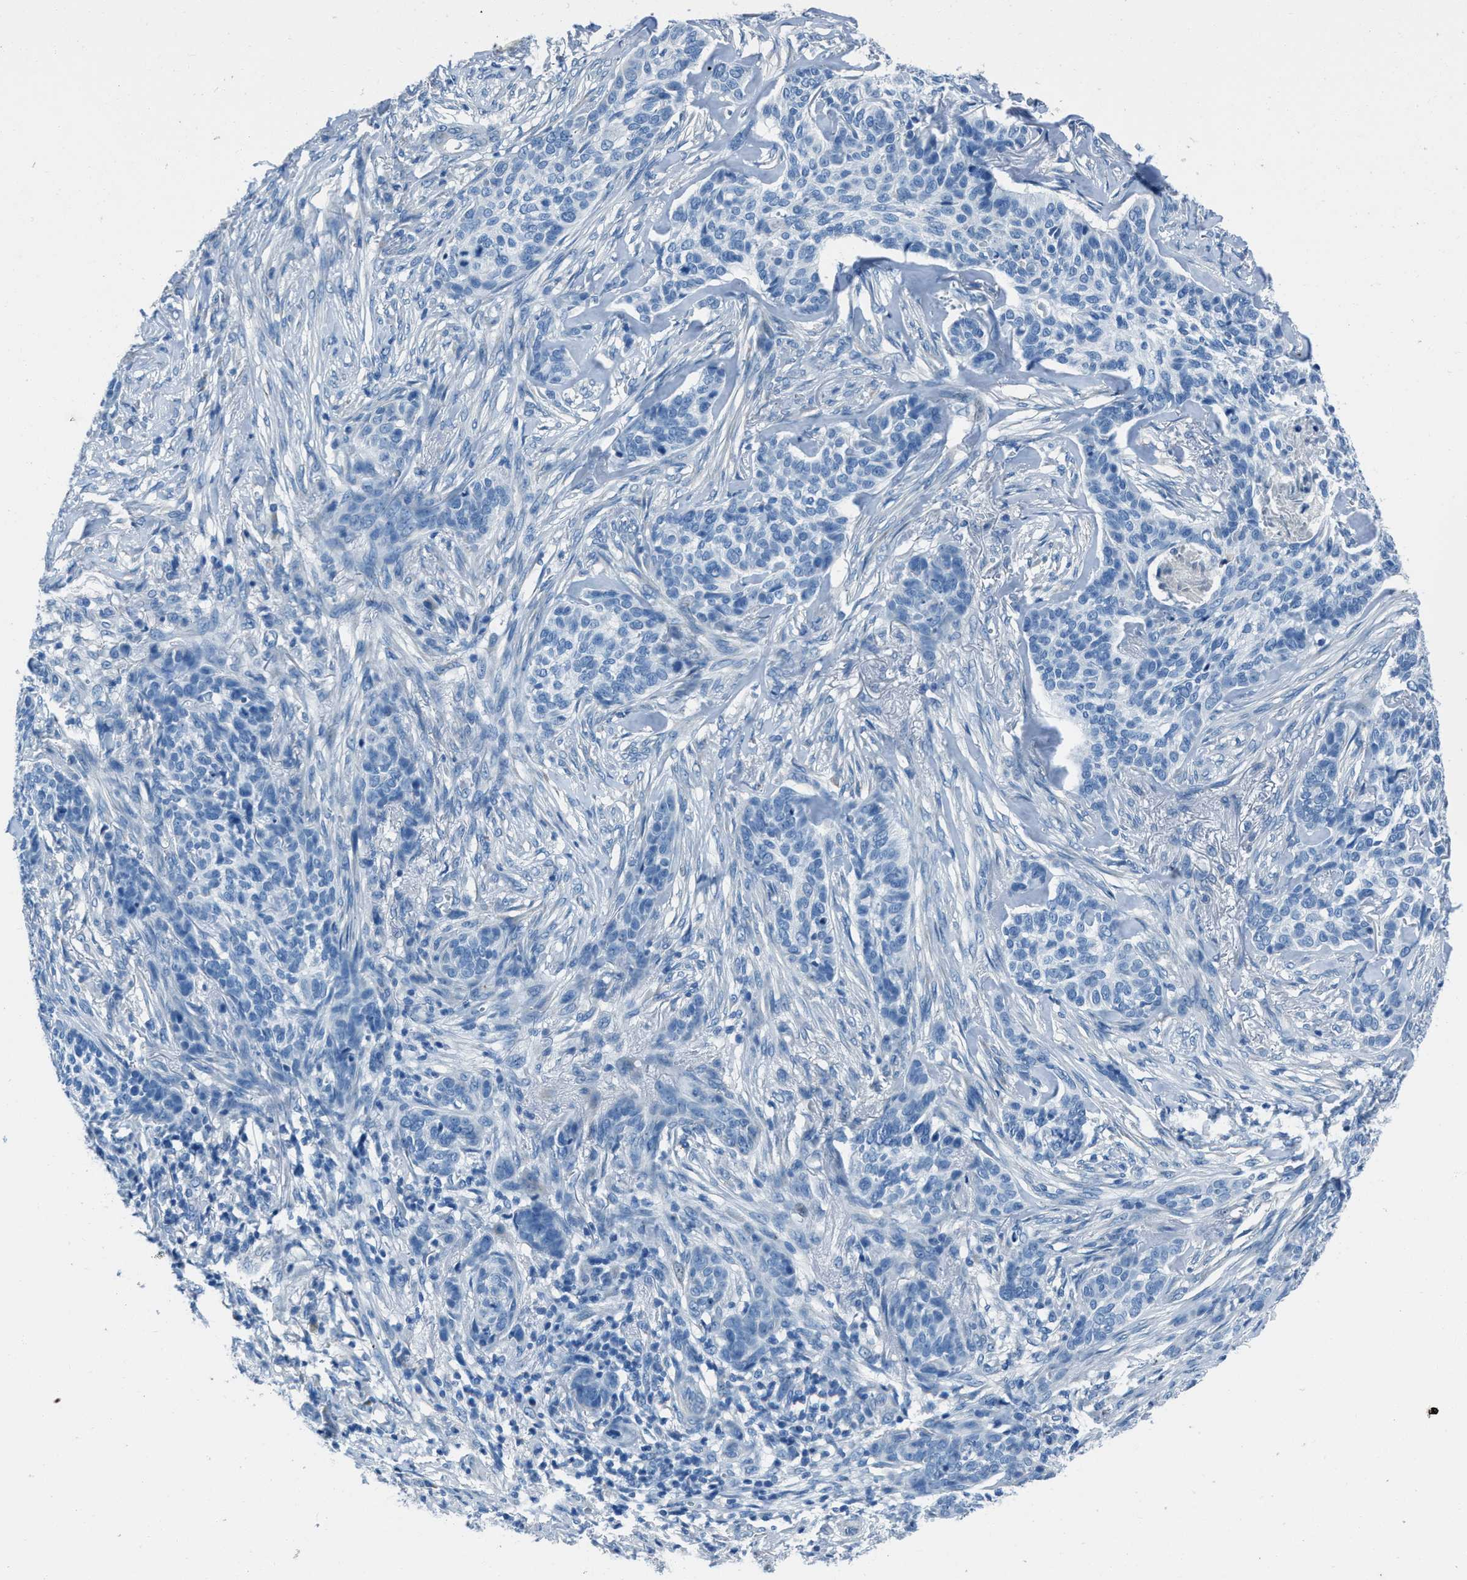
{"staining": {"intensity": "negative", "quantity": "none", "location": "none"}, "tissue": "skin cancer", "cell_type": "Tumor cells", "image_type": "cancer", "snomed": [{"axis": "morphology", "description": "Basal cell carcinoma"}, {"axis": "topography", "description": "Skin"}], "caption": "IHC image of neoplastic tissue: skin cancer (basal cell carcinoma) stained with DAB (3,3'-diaminobenzidine) shows no significant protein staining in tumor cells.", "gene": "AMACR", "patient": {"sex": "male", "age": 85}}